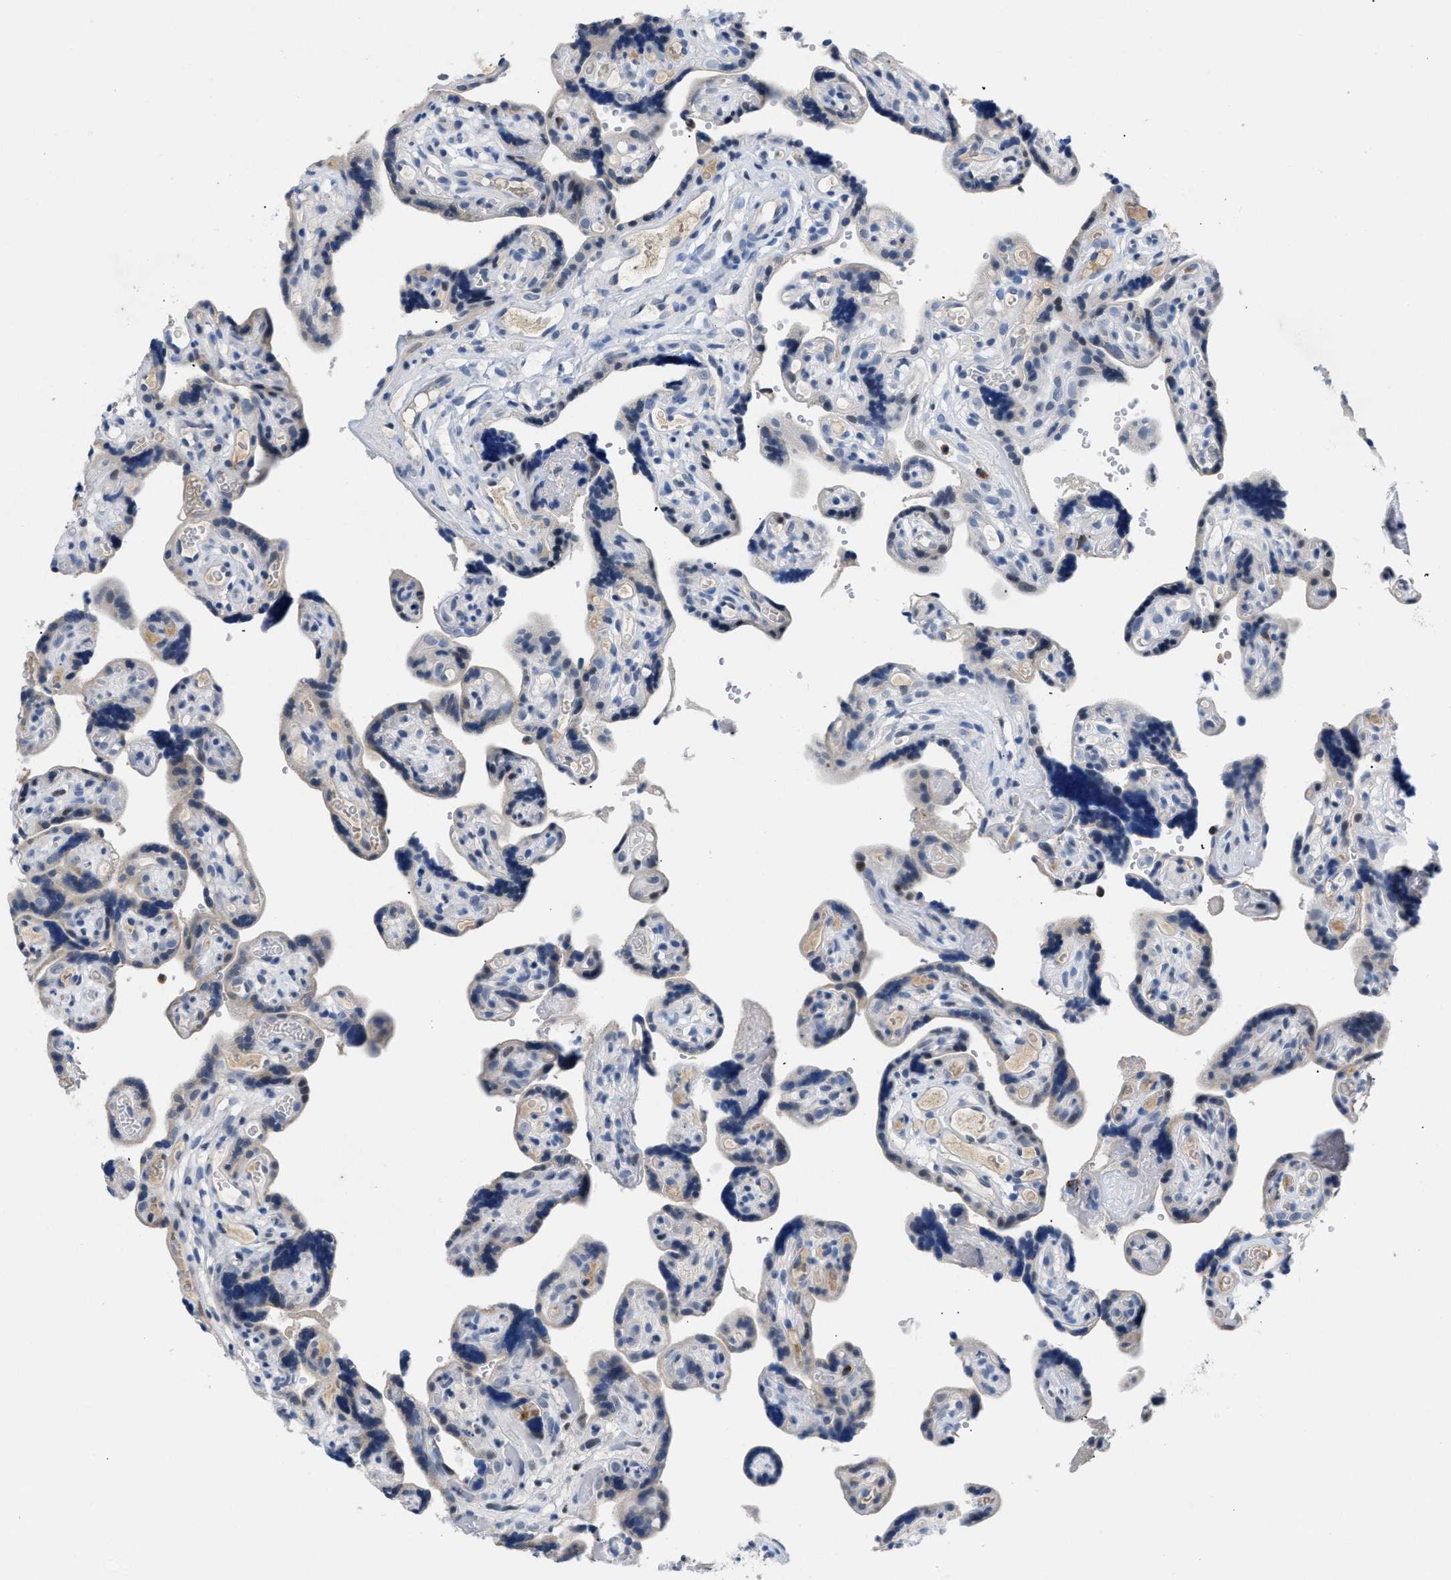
{"staining": {"intensity": "negative", "quantity": "none", "location": "none"}, "tissue": "placenta", "cell_type": "Decidual cells", "image_type": "normal", "snomed": [{"axis": "morphology", "description": "Normal tissue, NOS"}, {"axis": "topography", "description": "Placenta"}], "caption": "IHC photomicrograph of benign placenta: human placenta stained with DAB (3,3'-diaminobenzidine) reveals no significant protein positivity in decidual cells.", "gene": "BOLL", "patient": {"sex": "female", "age": 30}}